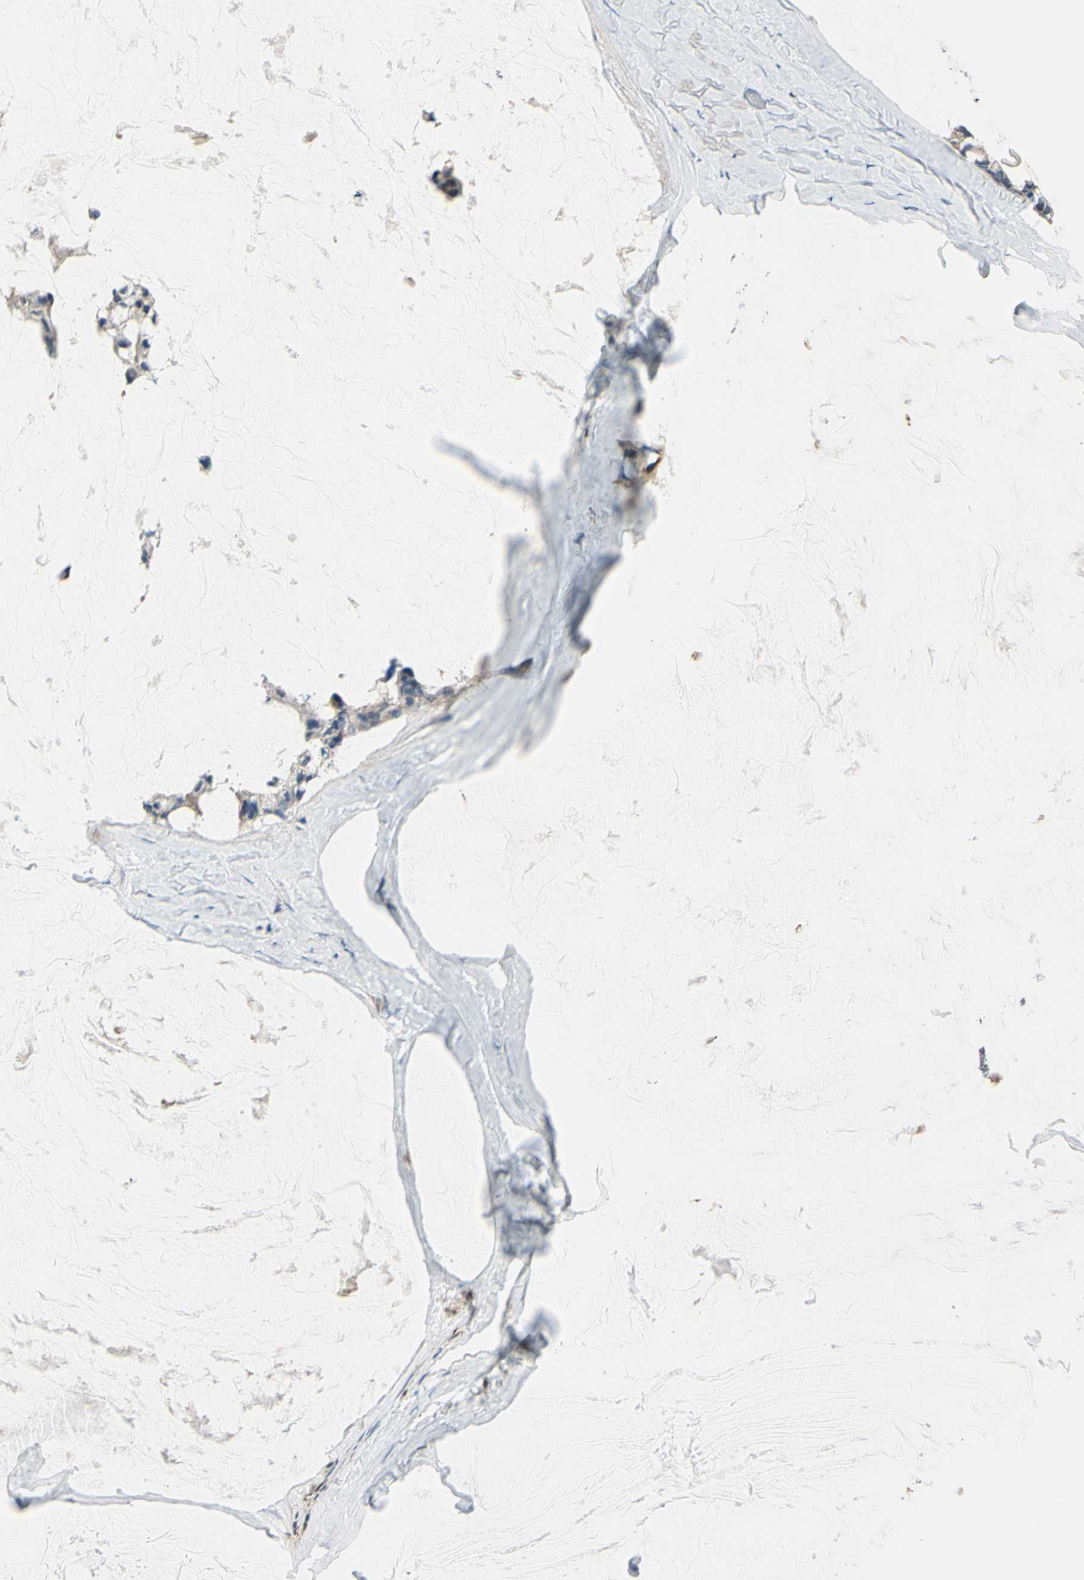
{"staining": {"intensity": "weak", "quantity": ">75%", "location": "cytoplasmic/membranous"}, "tissue": "ovarian cancer", "cell_type": "Tumor cells", "image_type": "cancer", "snomed": [{"axis": "morphology", "description": "Cystadenocarcinoma, mucinous, NOS"}, {"axis": "topography", "description": "Ovary"}], "caption": "DAB immunohistochemical staining of human mucinous cystadenocarcinoma (ovarian) demonstrates weak cytoplasmic/membranous protein staining in approximately >75% of tumor cells.", "gene": "CYRIB", "patient": {"sex": "female", "age": 39}}